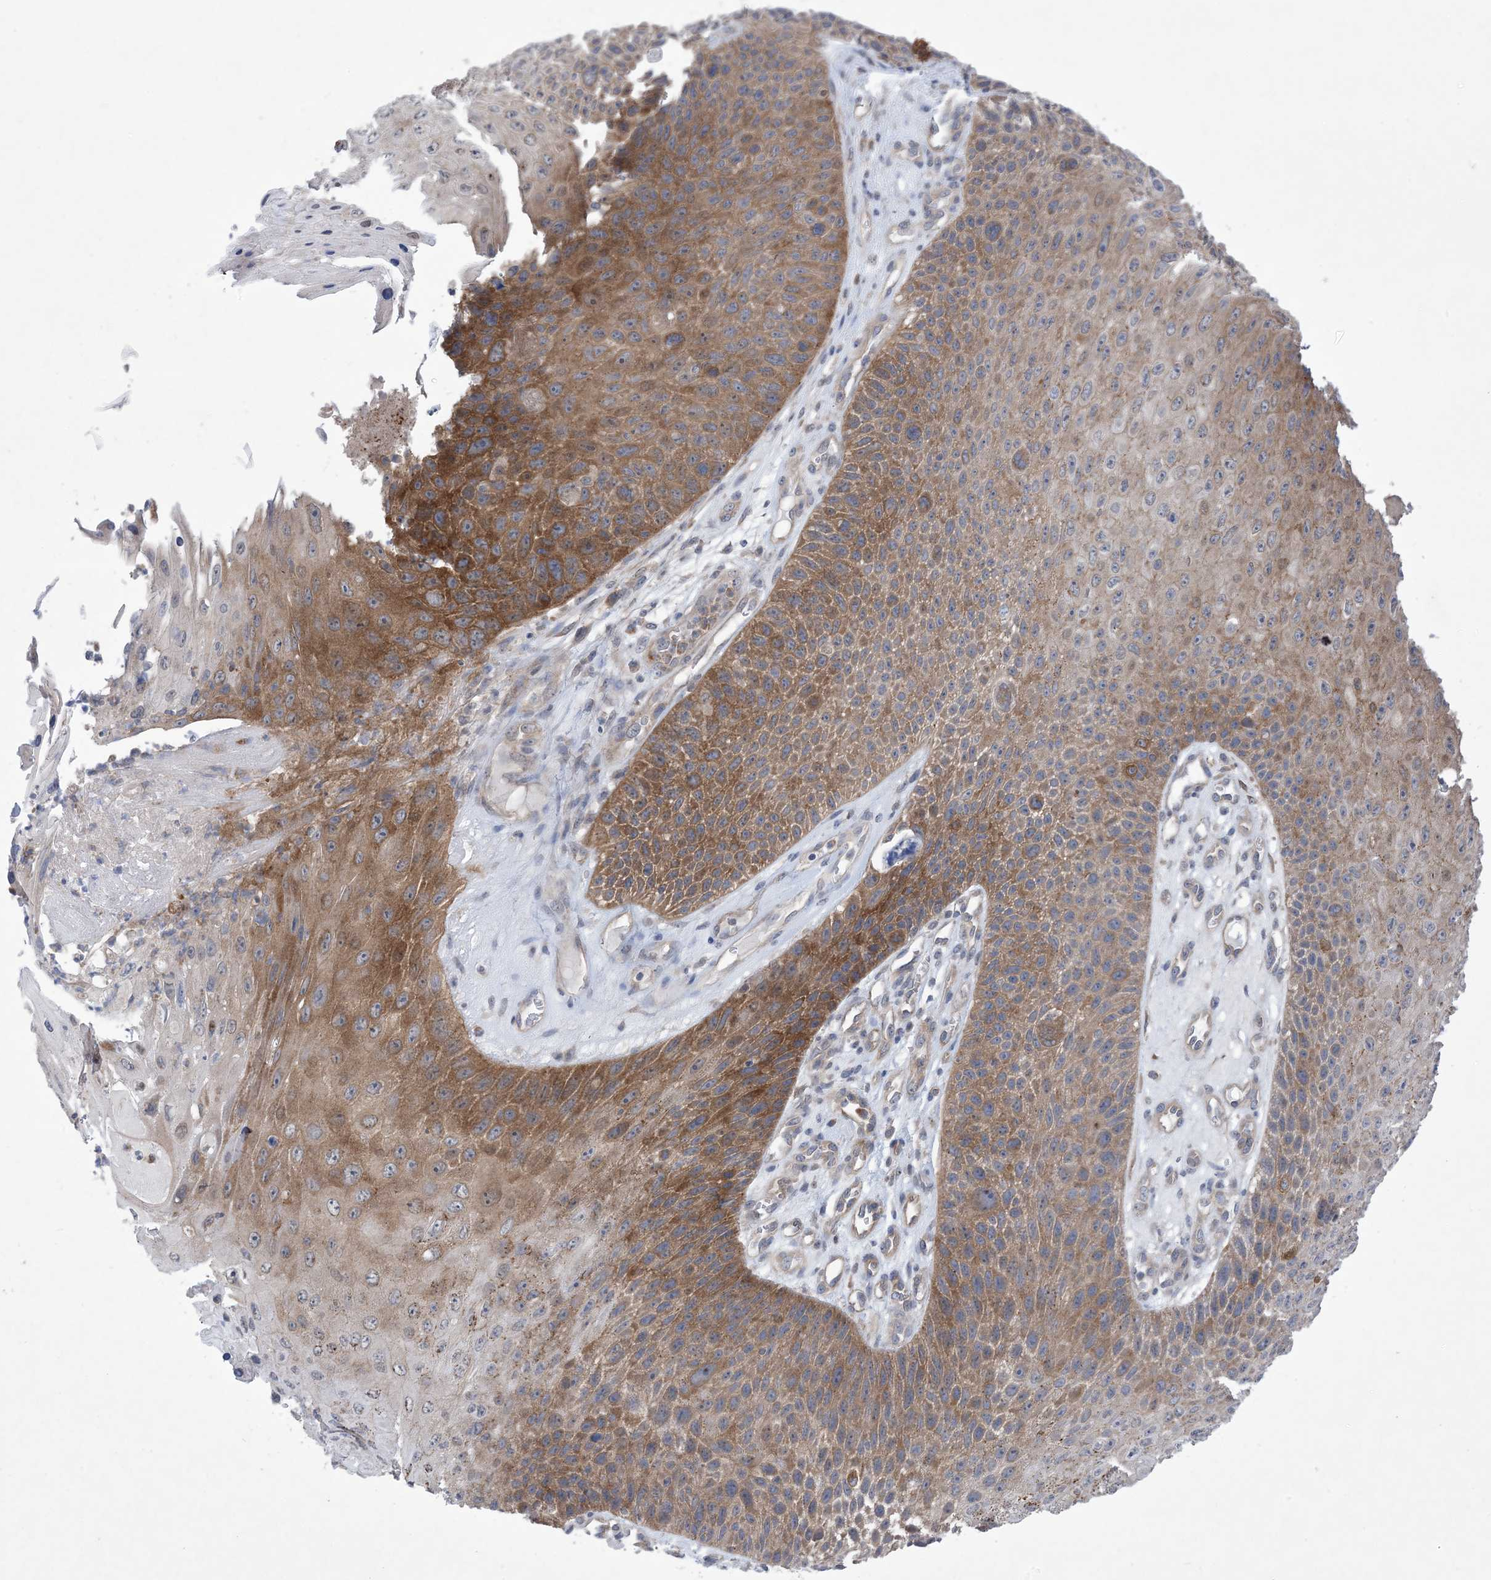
{"staining": {"intensity": "strong", "quantity": "25%-75%", "location": "cytoplasmic/membranous"}, "tissue": "skin cancer", "cell_type": "Tumor cells", "image_type": "cancer", "snomed": [{"axis": "morphology", "description": "Squamous cell carcinoma, NOS"}, {"axis": "topography", "description": "Skin"}], "caption": "Immunohistochemical staining of human skin squamous cell carcinoma exhibits high levels of strong cytoplasmic/membranous expression in about 25%-75% of tumor cells.", "gene": "EHBP1", "patient": {"sex": "female", "age": 88}}